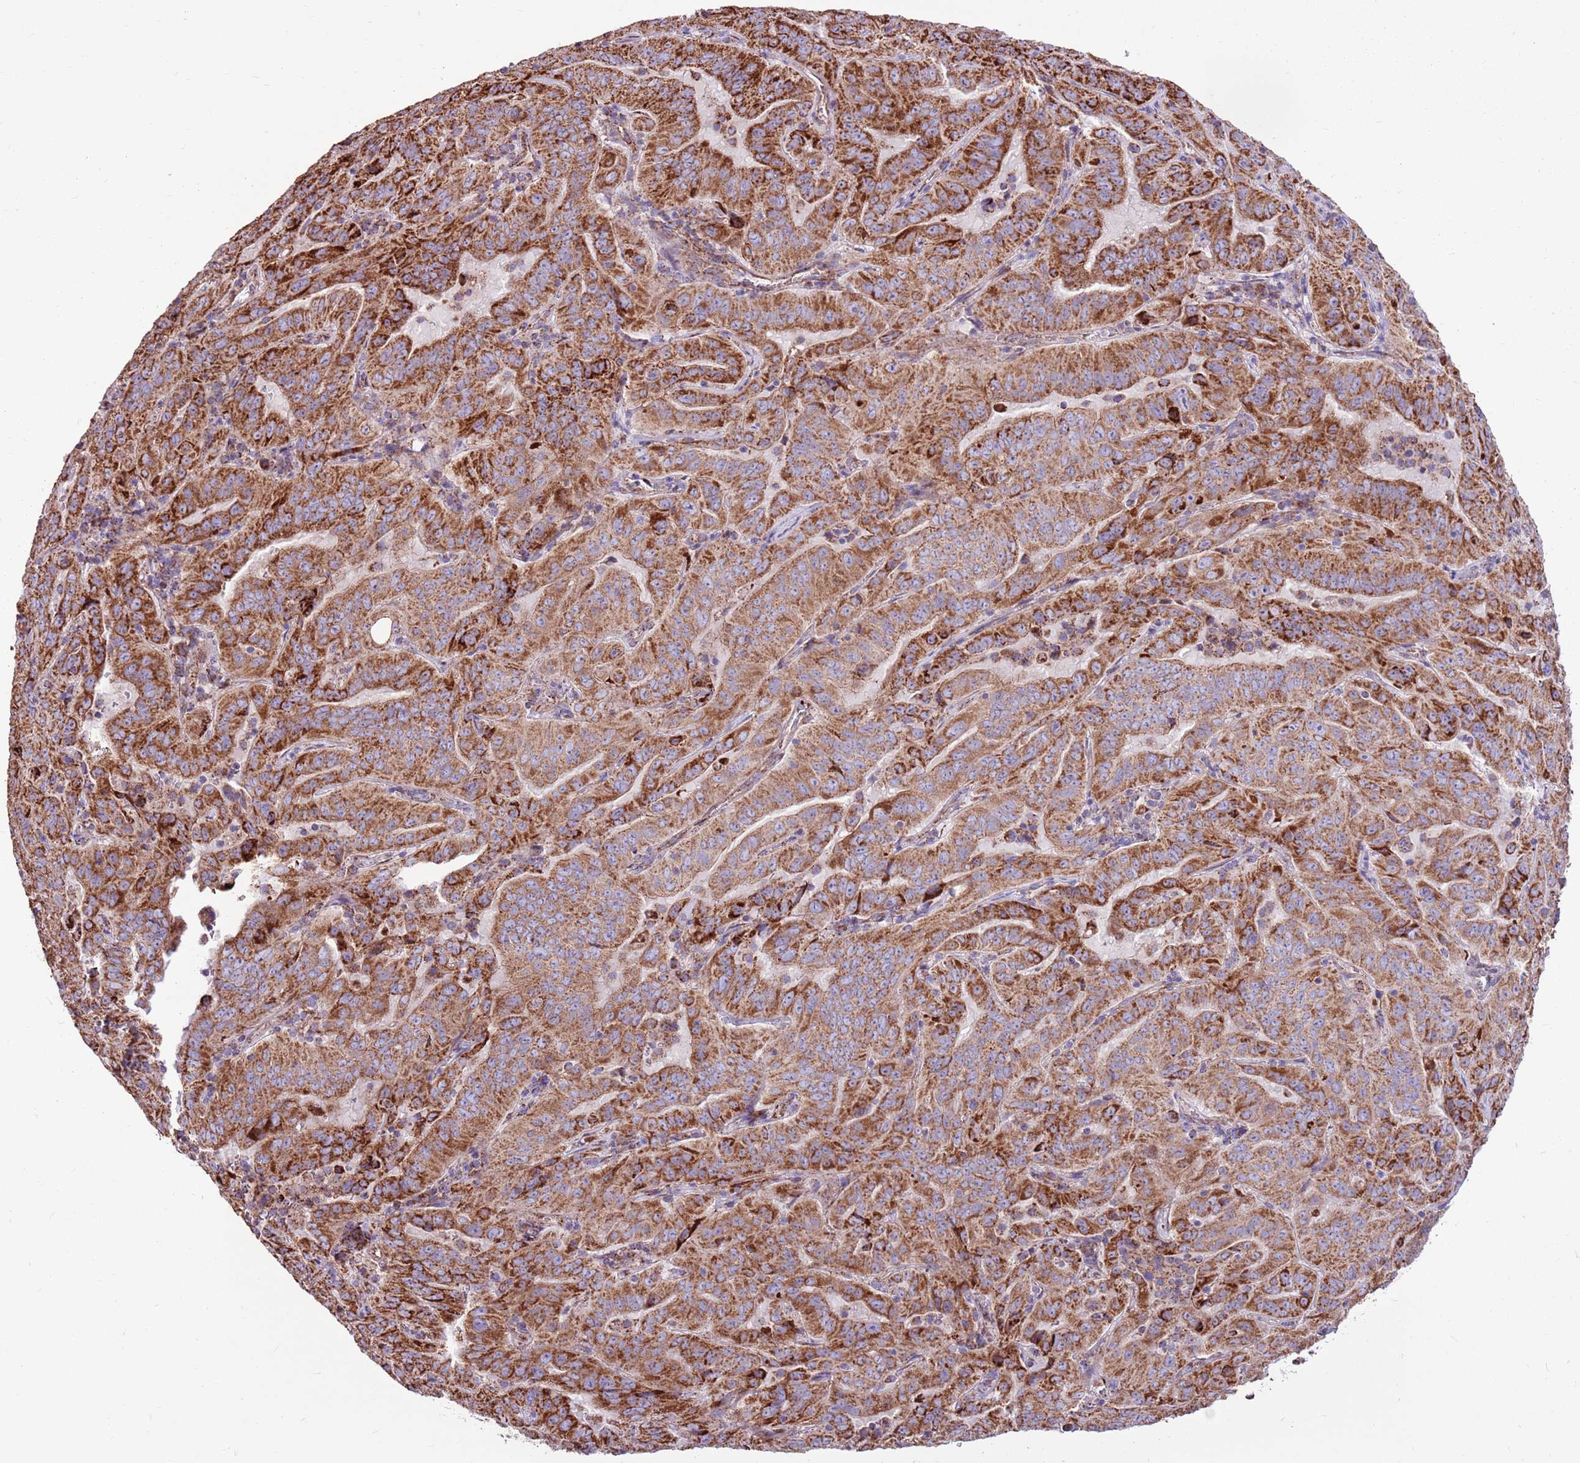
{"staining": {"intensity": "strong", "quantity": ">75%", "location": "cytoplasmic/membranous"}, "tissue": "pancreatic cancer", "cell_type": "Tumor cells", "image_type": "cancer", "snomed": [{"axis": "morphology", "description": "Adenocarcinoma, NOS"}, {"axis": "topography", "description": "Pancreas"}], "caption": "Pancreatic adenocarcinoma tissue exhibits strong cytoplasmic/membranous positivity in approximately >75% of tumor cells The staining is performed using DAB brown chromogen to label protein expression. The nuclei are counter-stained blue using hematoxylin.", "gene": "HECTD4", "patient": {"sex": "male", "age": 63}}